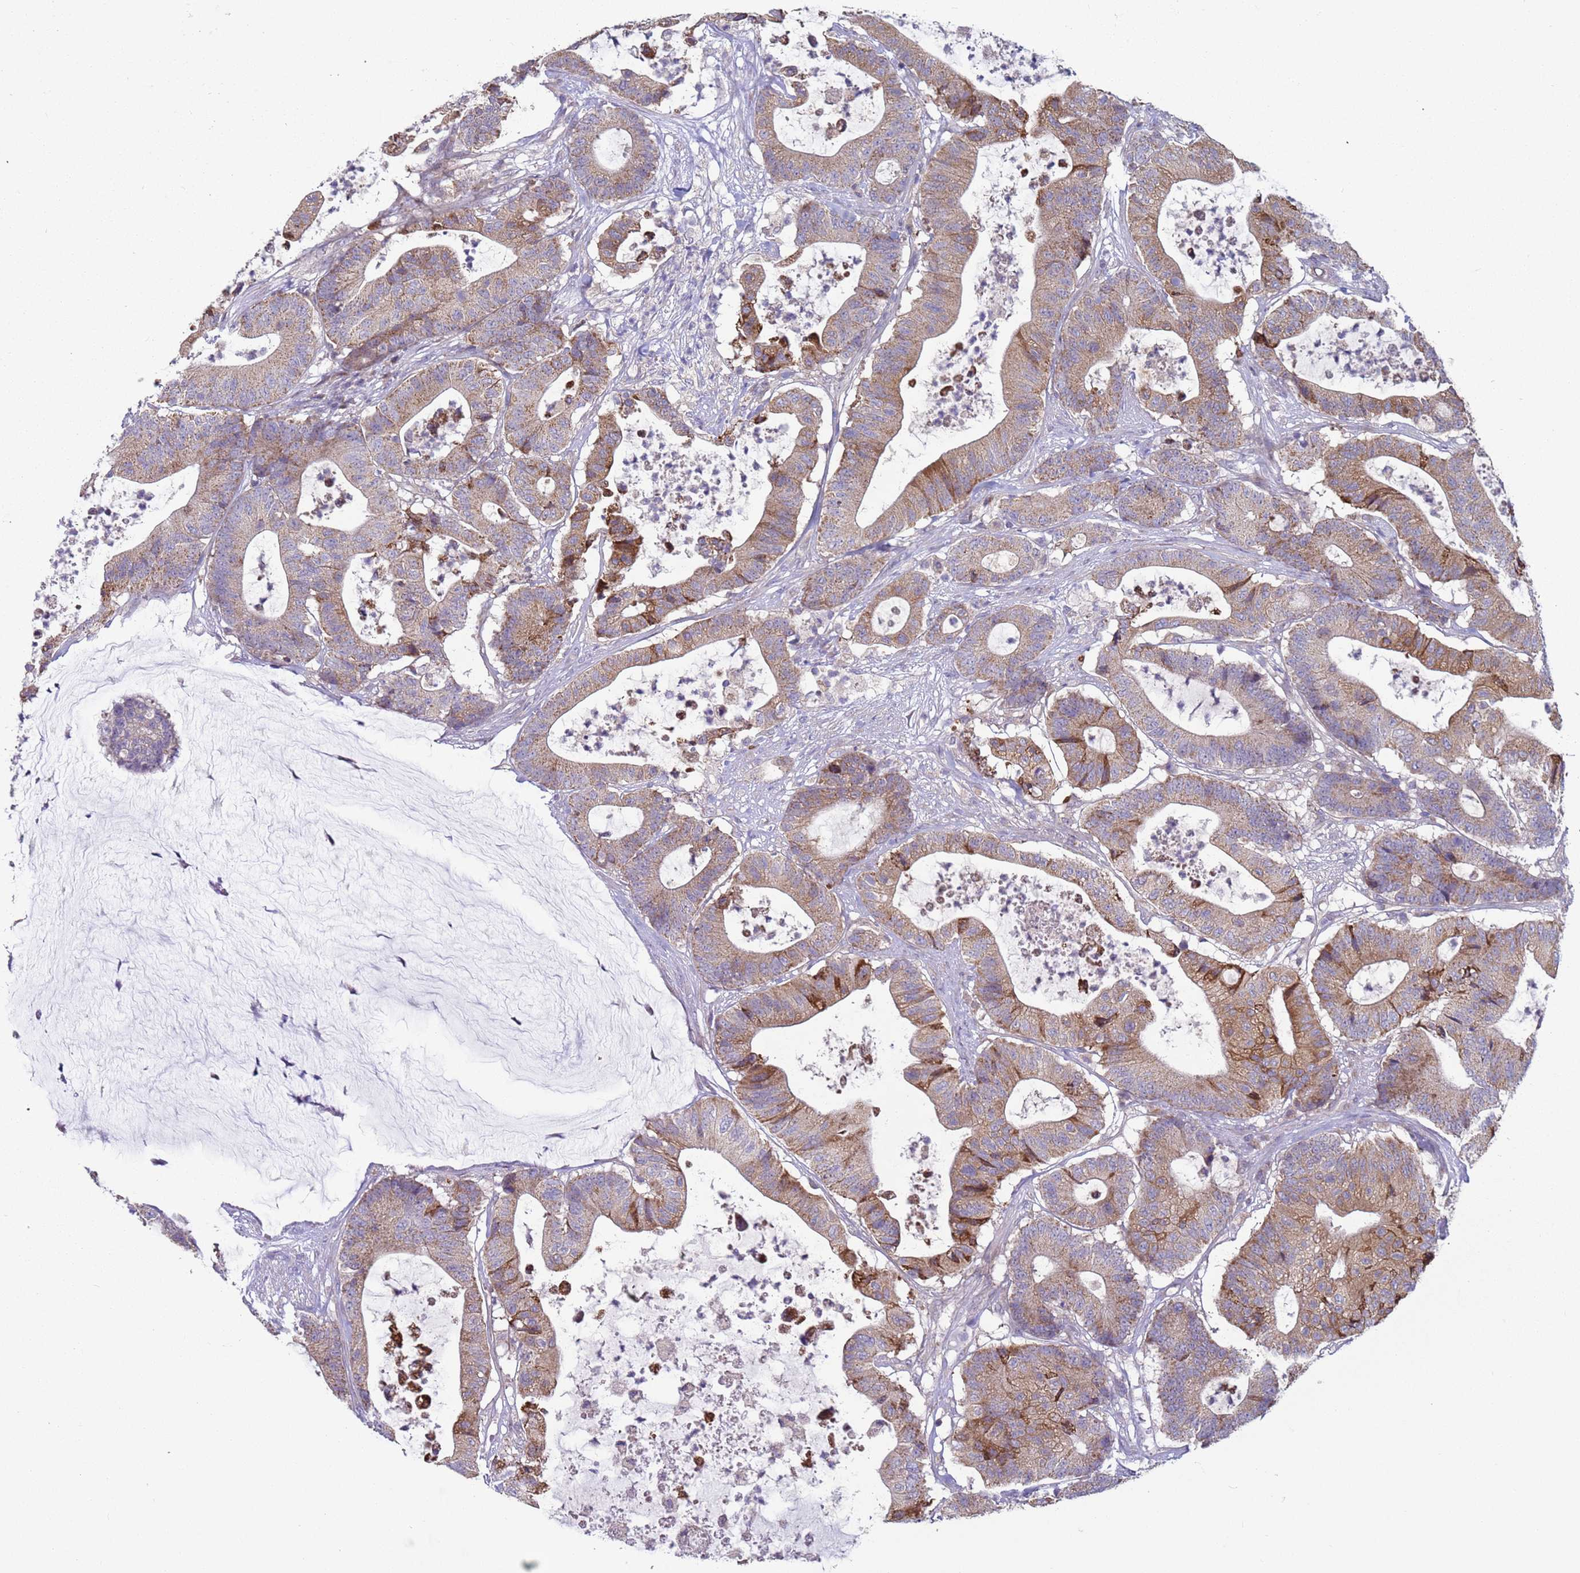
{"staining": {"intensity": "moderate", "quantity": ">75%", "location": "cytoplasmic/membranous"}, "tissue": "colorectal cancer", "cell_type": "Tumor cells", "image_type": "cancer", "snomed": [{"axis": "morphology", "description": "Adenocarcinoma, NOS"}, {"axis": "topography", "description": "Colon"}], "caption": "Moderate cytoplasmic/membranous staining for a protein is present in about >75% of tumor cells of colorectal adenocarcinoma using immunohistochemistry (IHC).", "gene": "DIP2B", "patient": {"sex": "female", "age": 84}}